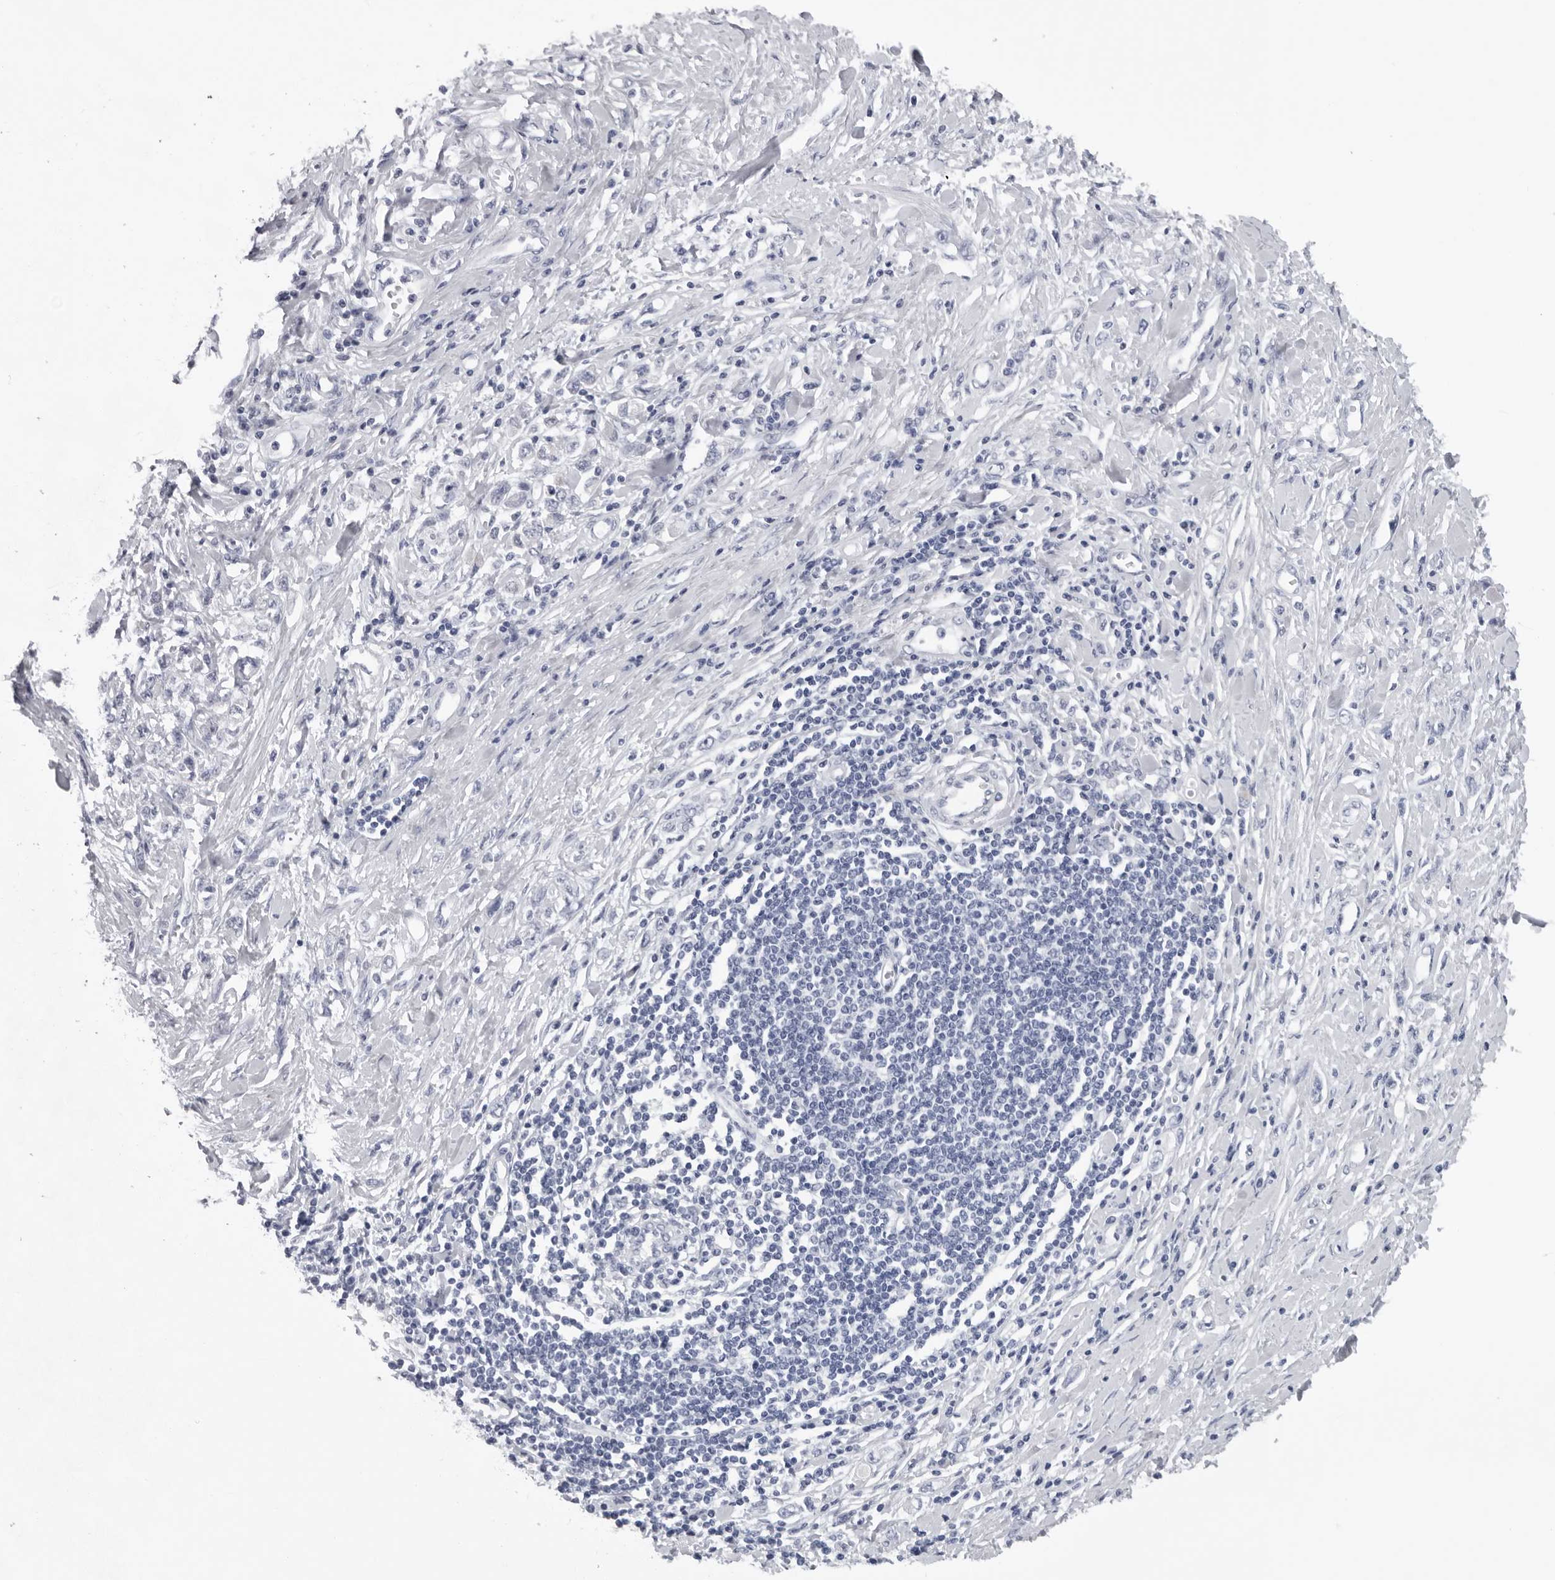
{"staining": {"intensity": "negative", "quantity": "none", "location": "none"}, "tissue": "stomach cancer", "cell_type": "Tumor cells", "image_type": "cancer", "snomed": [{"axis": "morphology", "description": "Adenocarcinoma, NOS"}, {"axis": "topography", "description": "Stomach"}], "caption": "High power microscopy image of an immunohistochemistry (IHC) image of stomach adenocarcinoma, revealing no significant staining in tumor cells. Brightfield microscopy of immunohistochemistry stained with DAB (brown) and hematoxylin (blue), captured at high magnification.", "gene": "CPT2", "patient": {"sex": "female", "age": 76}}